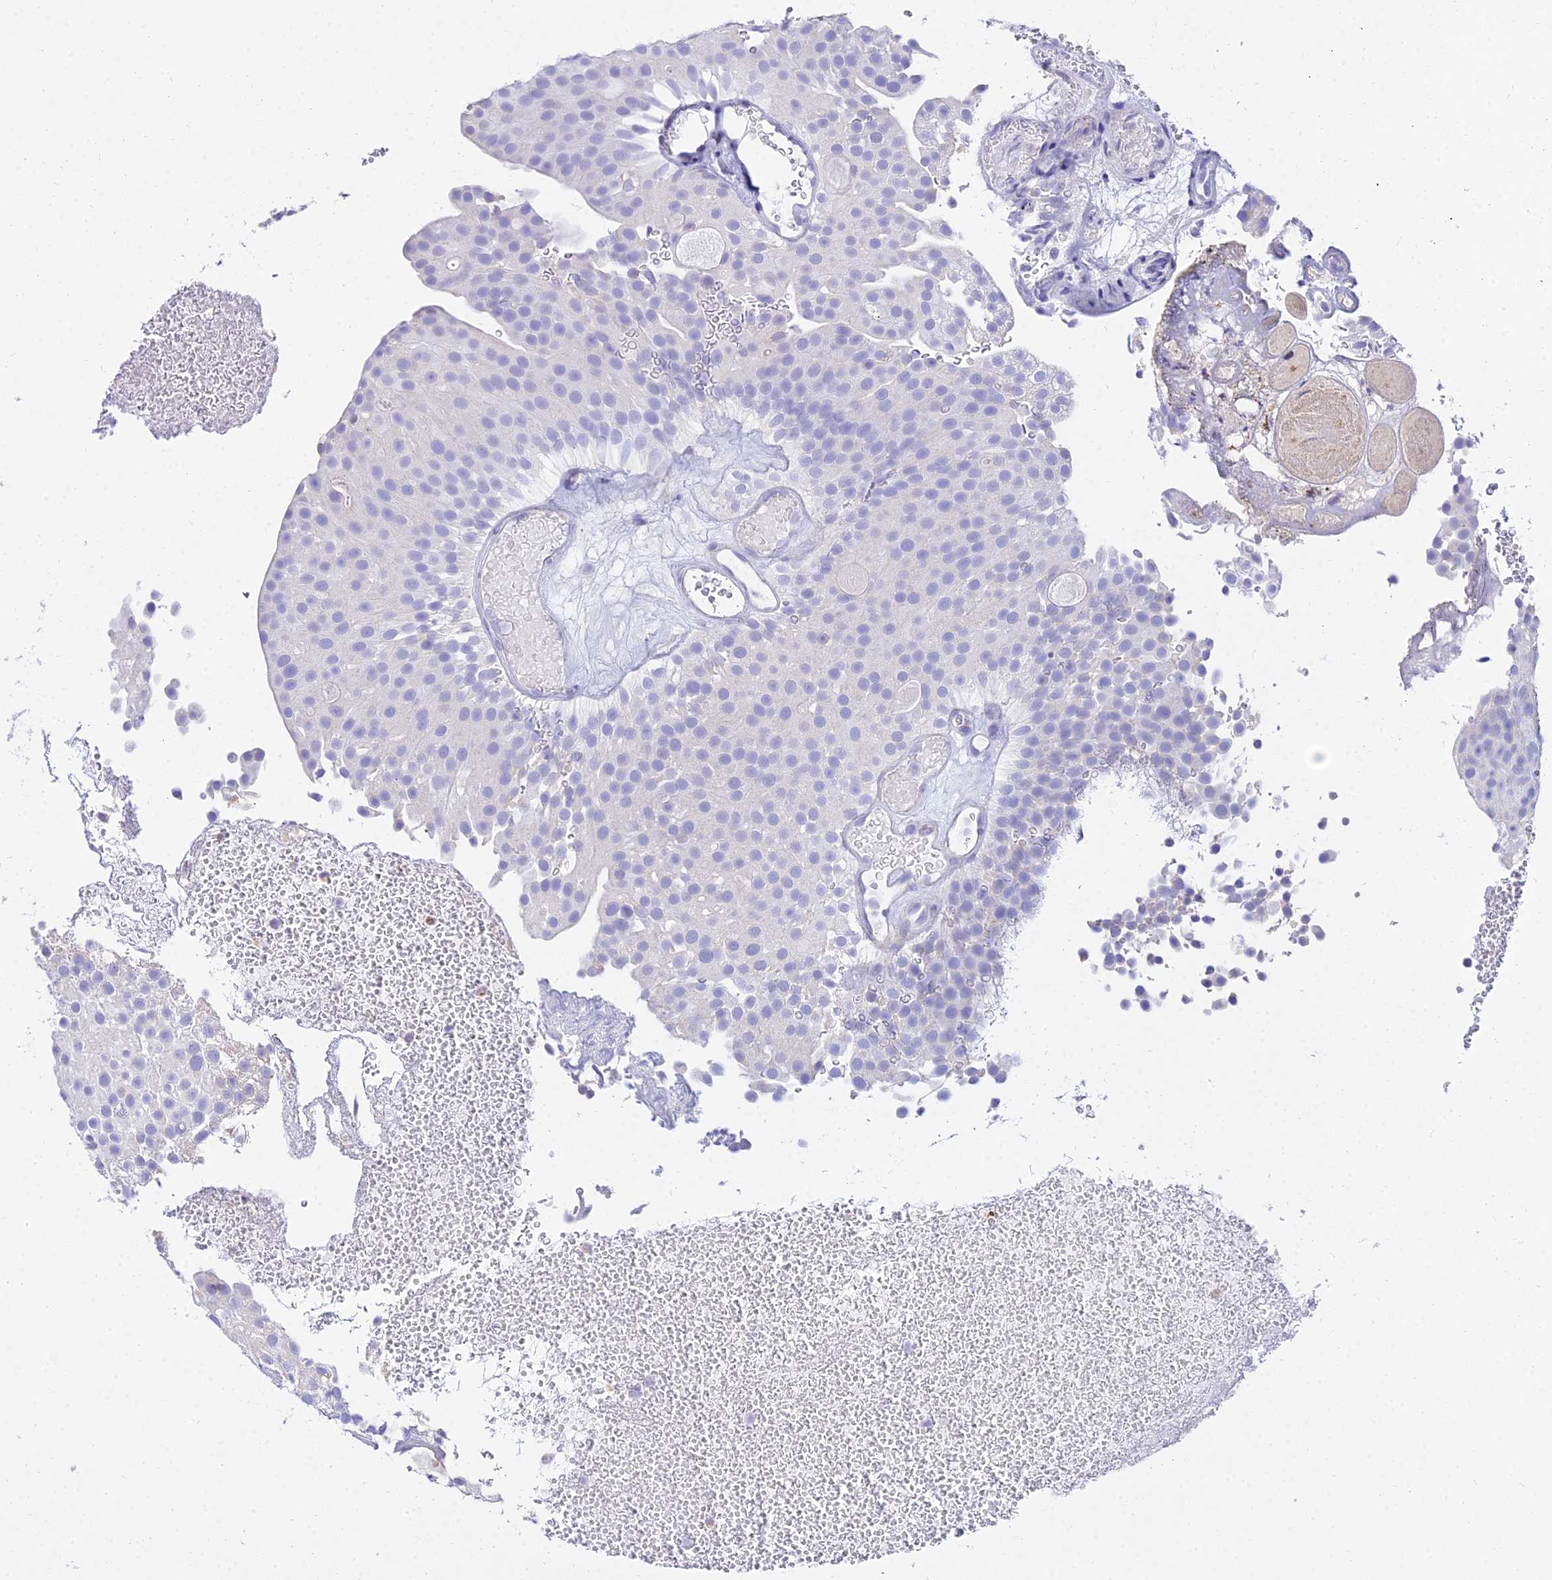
{"staining": {"intensity": "negative", "quantity": "none", "location": "none"}, "tissue": "urothelial cancer", "cell_type": "Tumor cells", "image_type": "cancer", "snomed": [{"axis": "morphology", "description": "Urothelial carcinoma, Low grade"}, {"axis": "topography", "description": "Urinary bladder"}], "caption": "Tumor cells show no significant staining in urothelial cancer.", "gene": "VWC2L", "patient": {"sex": "male", "age": 78}}